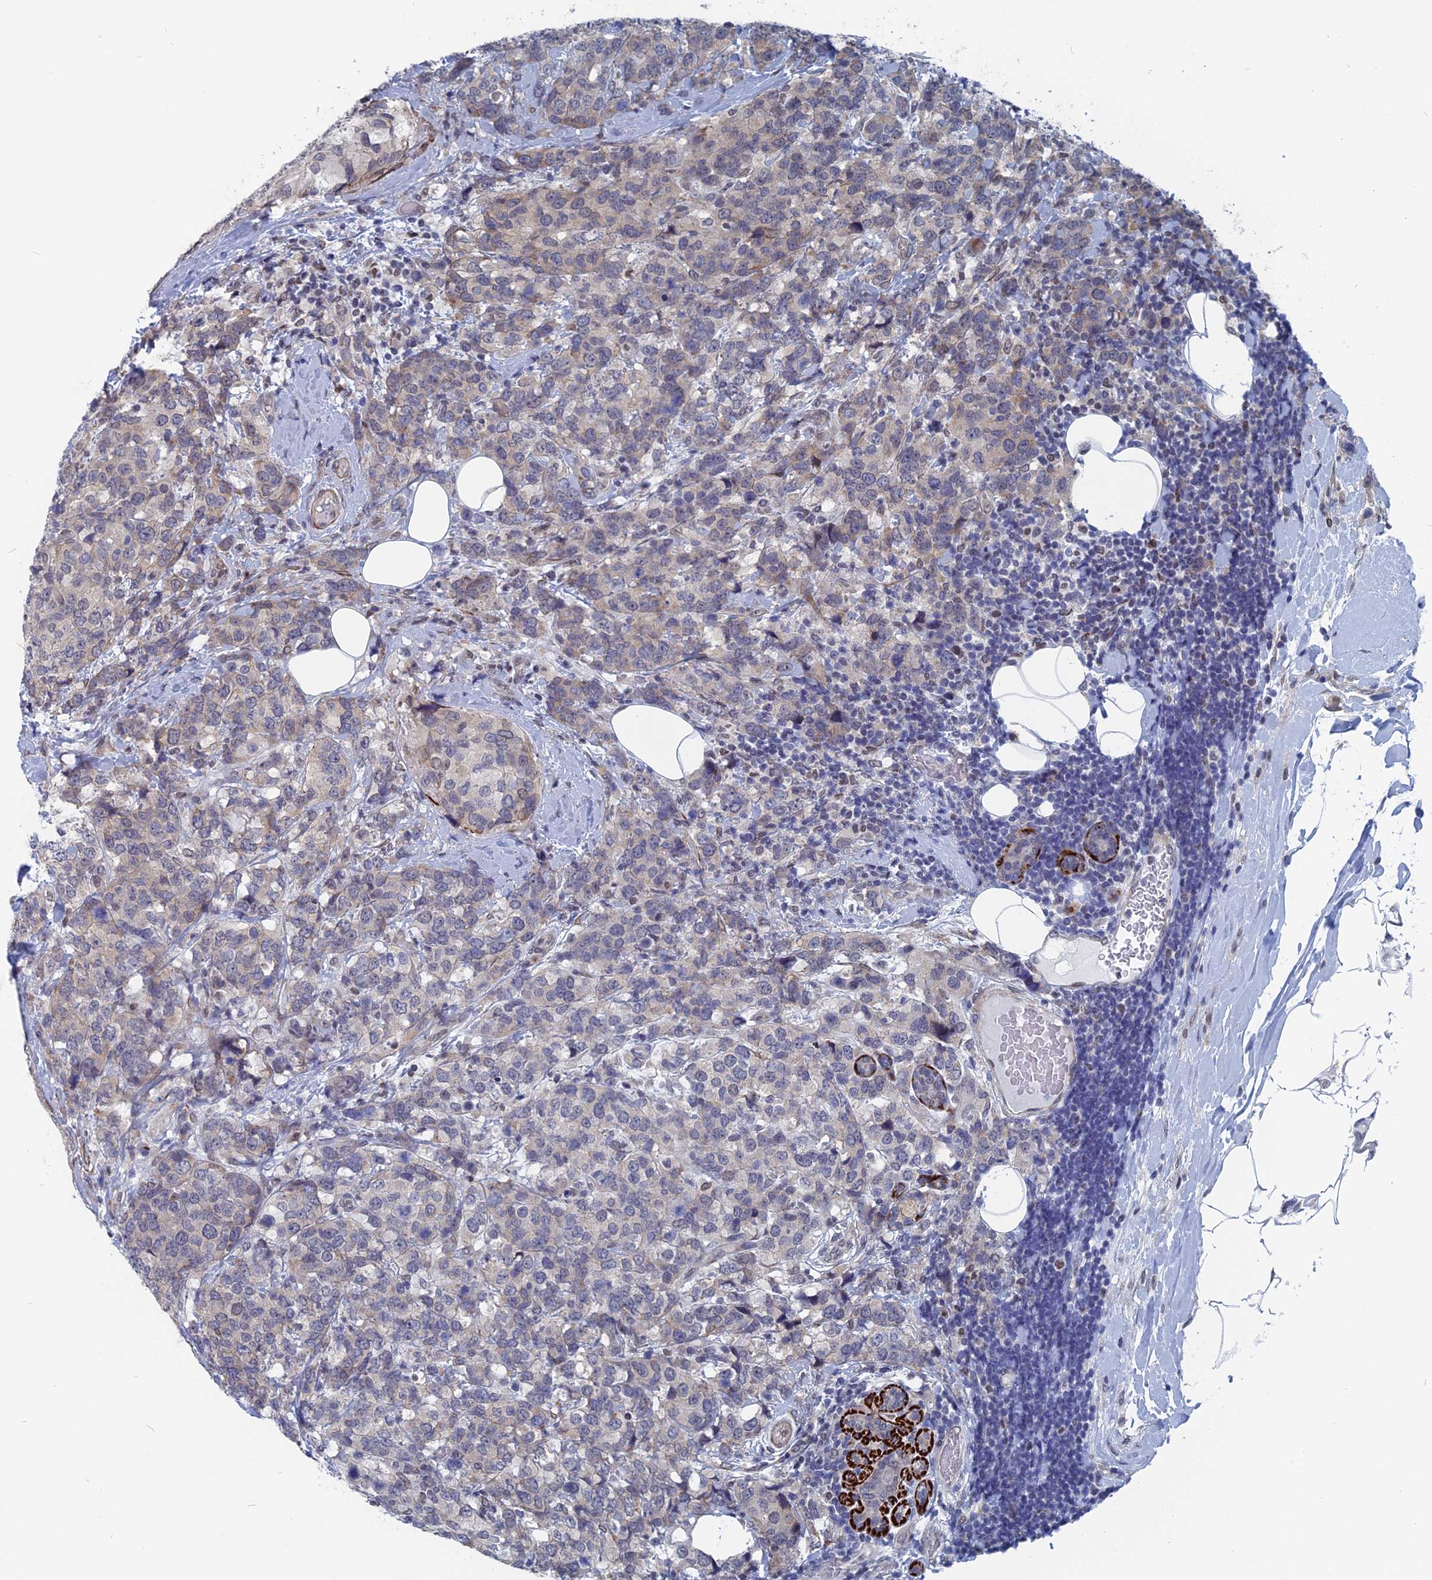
{"staining": {"intensity": "negative", "quantity": "none", "location": "none"}, "tissue": "breast cancer", "cell_type": "Tumor cells", "image_type": "cancer", "snomed": [{"axis": "morphology", "description": "Lobular carcinoma"}, {"axis": "topography", "description": "Breast"}], "caption": "Tumor cells show no significant protein staining in breast cancer.", "gene": "MTRF1", "patient": {"sex": "female", "age": 59}}